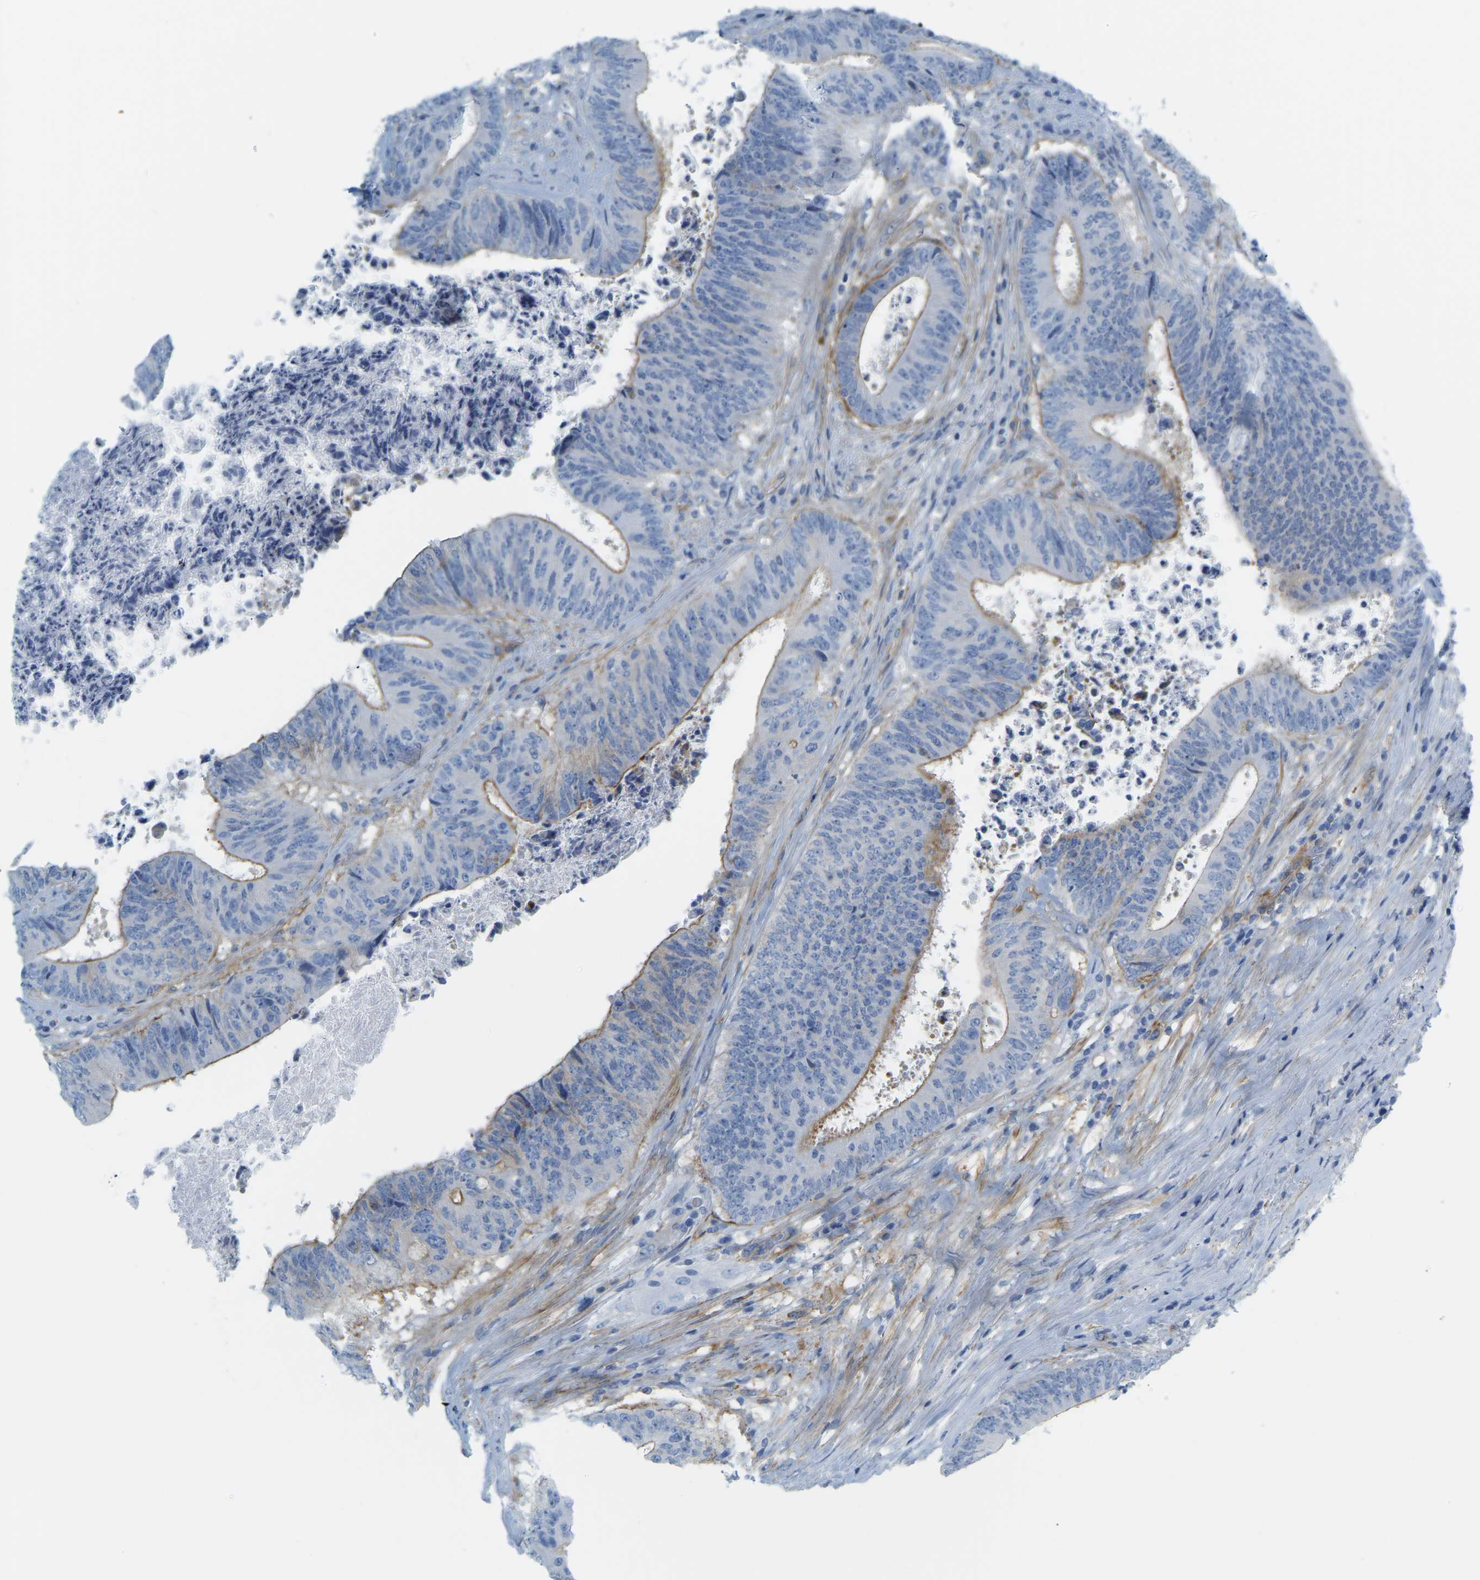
{"staining": {"intensity": "moderate", "quantity": "25%-75%", "location": "cytoplasmic/membranous"}, "tissue": "colorectal cancer", "cell_type": "Tumor cells", "image_type": "cancer", "snomed": [{"axis": "morphology", "description": "Adenocarcinoma, NOS"}, {"axis": "topography", "description": "Rectum"}], "caption": "This histopathology image reveals IHC staining of adenocarcinoma (colorectal), with medium moderate cytoplasmic/membranous positivity in approximately 25%-75% of tumor cells.", "gene": "MYL3", "patient": {"sex": "male", "age": 72}}